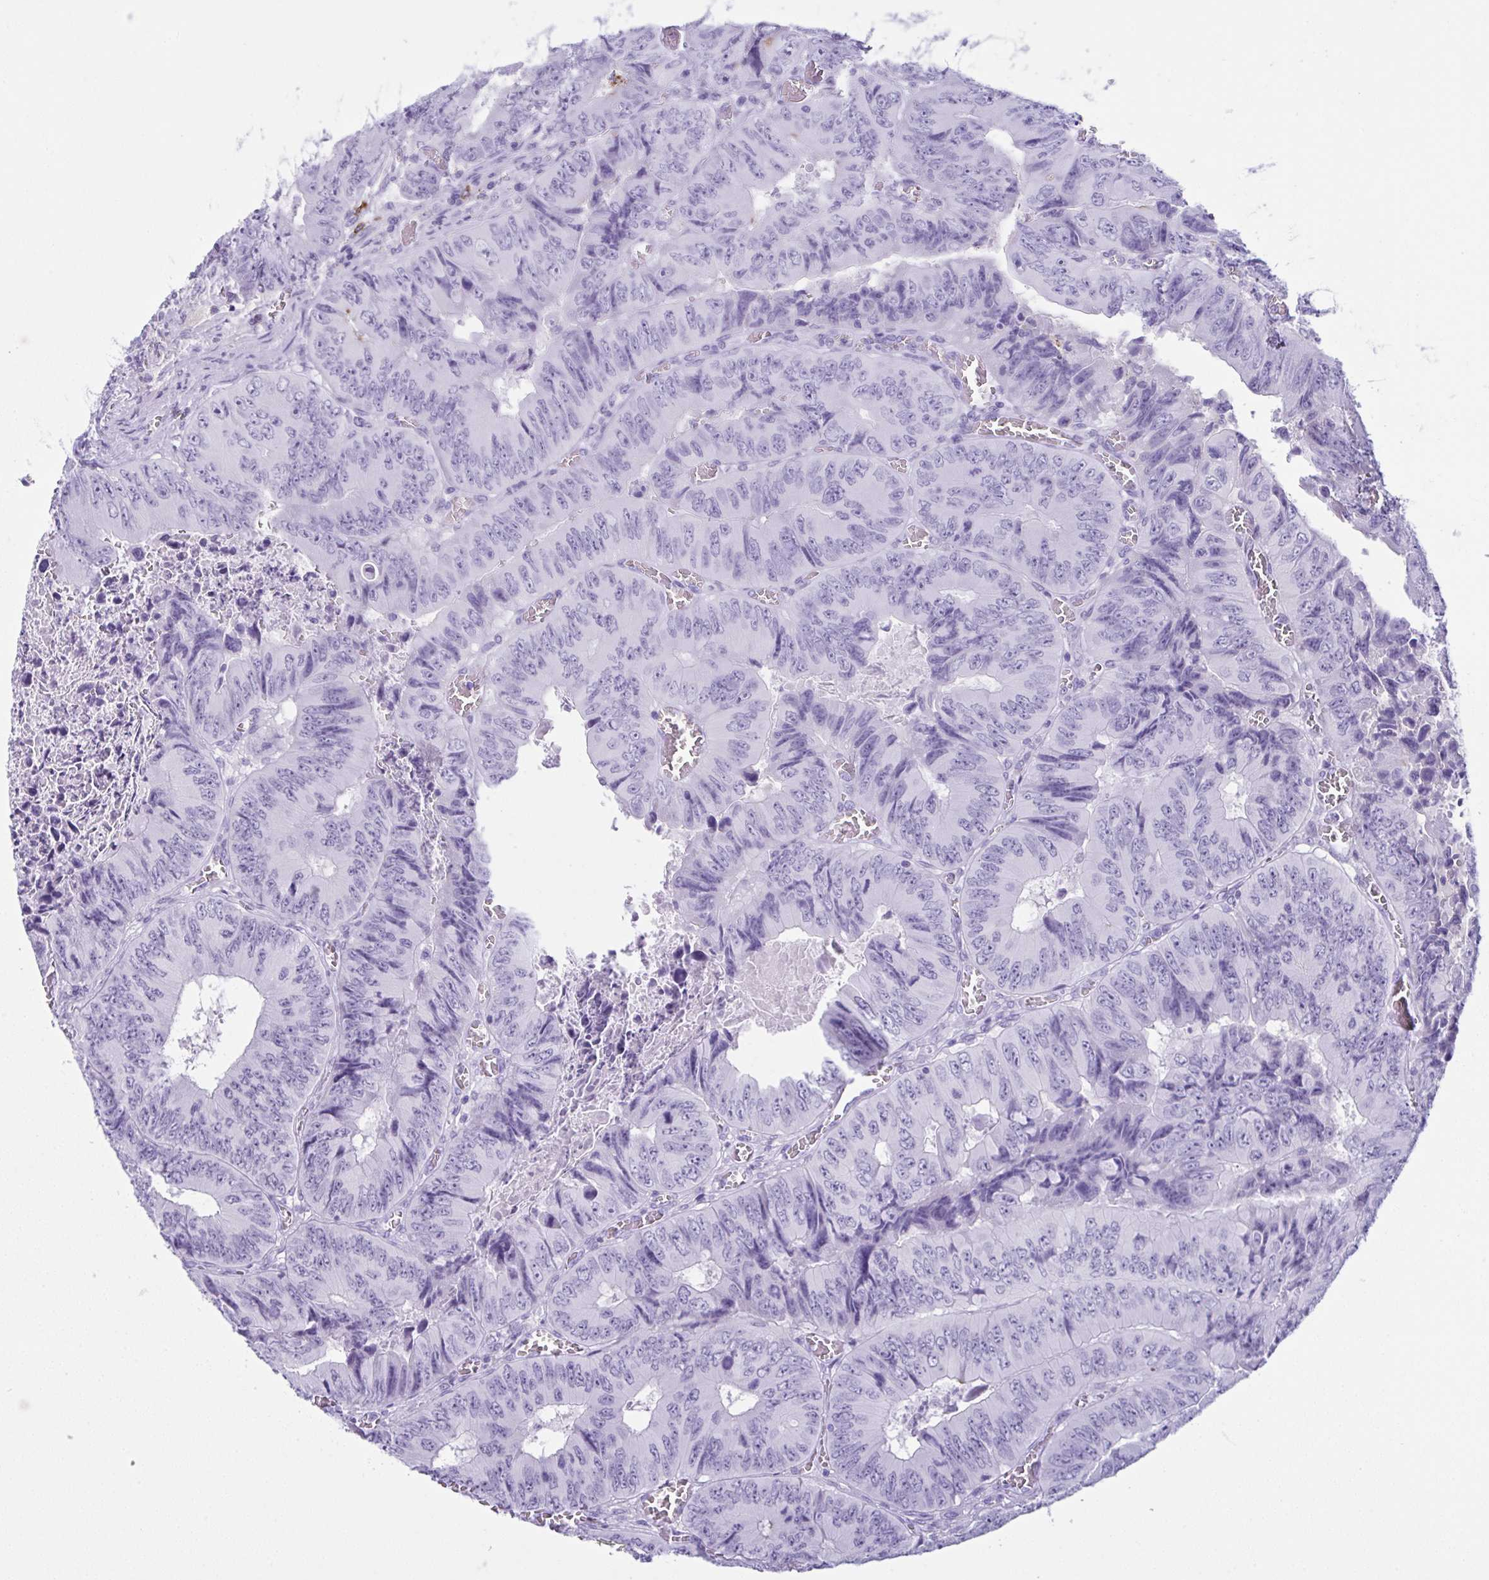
{"staining": {"intensity": "negative", "quantity": "none", "location": "none"}, "tissue": "colorectal cancer", "cell_type": "Tumor cells", "image_type": "cancer", "snomed": [{"axis": "morphology", "description": "Adenocarcinoma, NOS"}, {"axis": "topography", "description": "Colon"}], "caption": "DAB (3,3'-diaminobenzidine) immunohistochemical staining of human colorectal adenocarcinoma reveals no significant staining in tumor cells. (Brightfield microscopy of DAB immunohistochemistry (IHC) at high magnification).", "gene": "JCHAIN", "patient": {"sex": "female", "age": 84}}